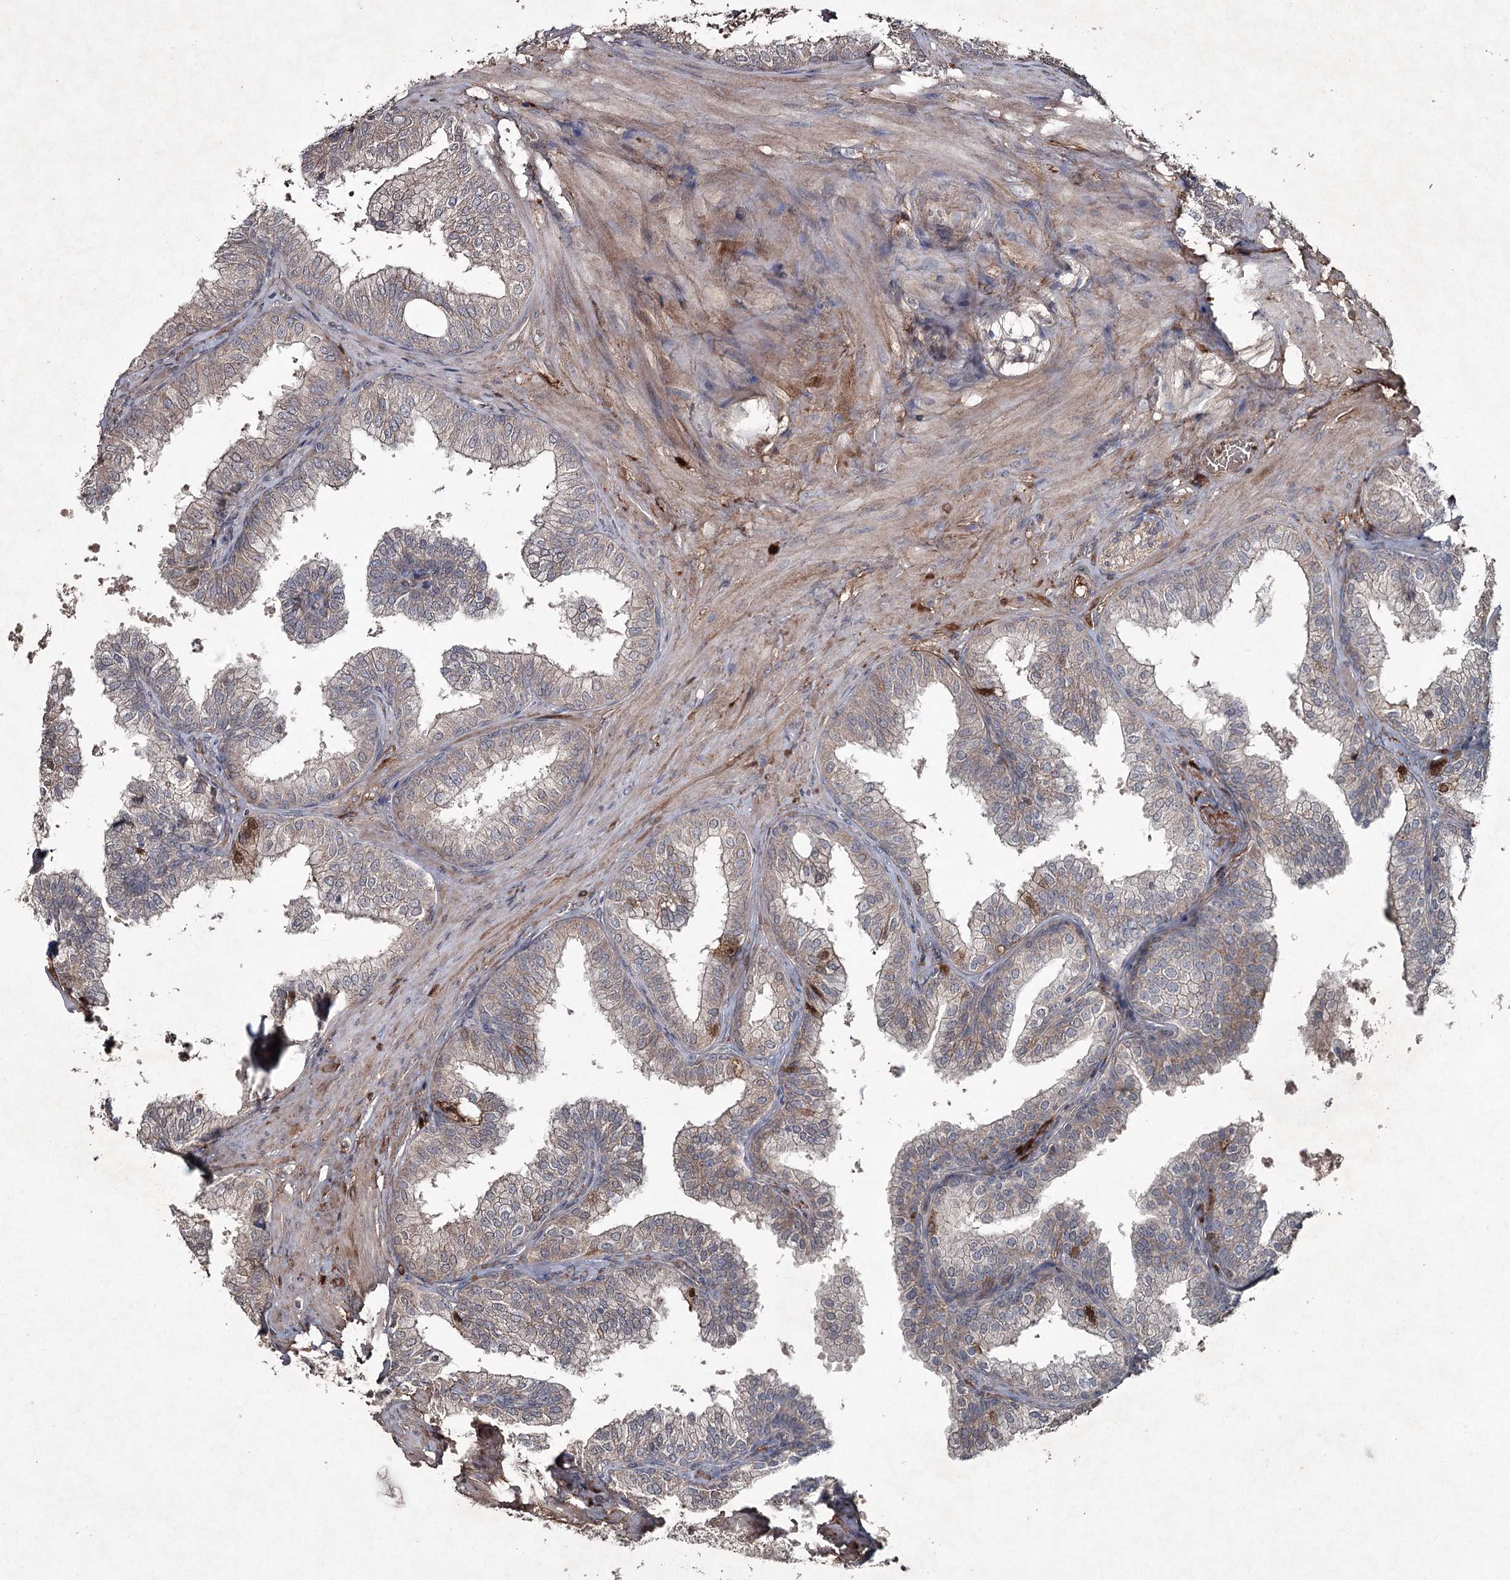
{"staining": {"intensity": "strong", "quantity": "25%-75%", "location": "cytoplasmic/membranous"}, "tissue": "prostate", "cell_type": "Glandular cells", "image_type": "normal", "snomed": [{"axis": "morphology", "description": "Normal tissue, NOS"}, {"axis": "topography", "description": "Prostate"}], "caption": "Immunohistochemistry (IHC) photomicrograph of unremarkable prostate: human prostate stained using IHC displays high levels of strong protein expression localized specifically in the cytoplasmic/membranous of glandular cells, appearing as a cytoplasmic/membranous brown color.", "gene": "PGLYRP2", "patient": {"sex": "male", "age": 60}}